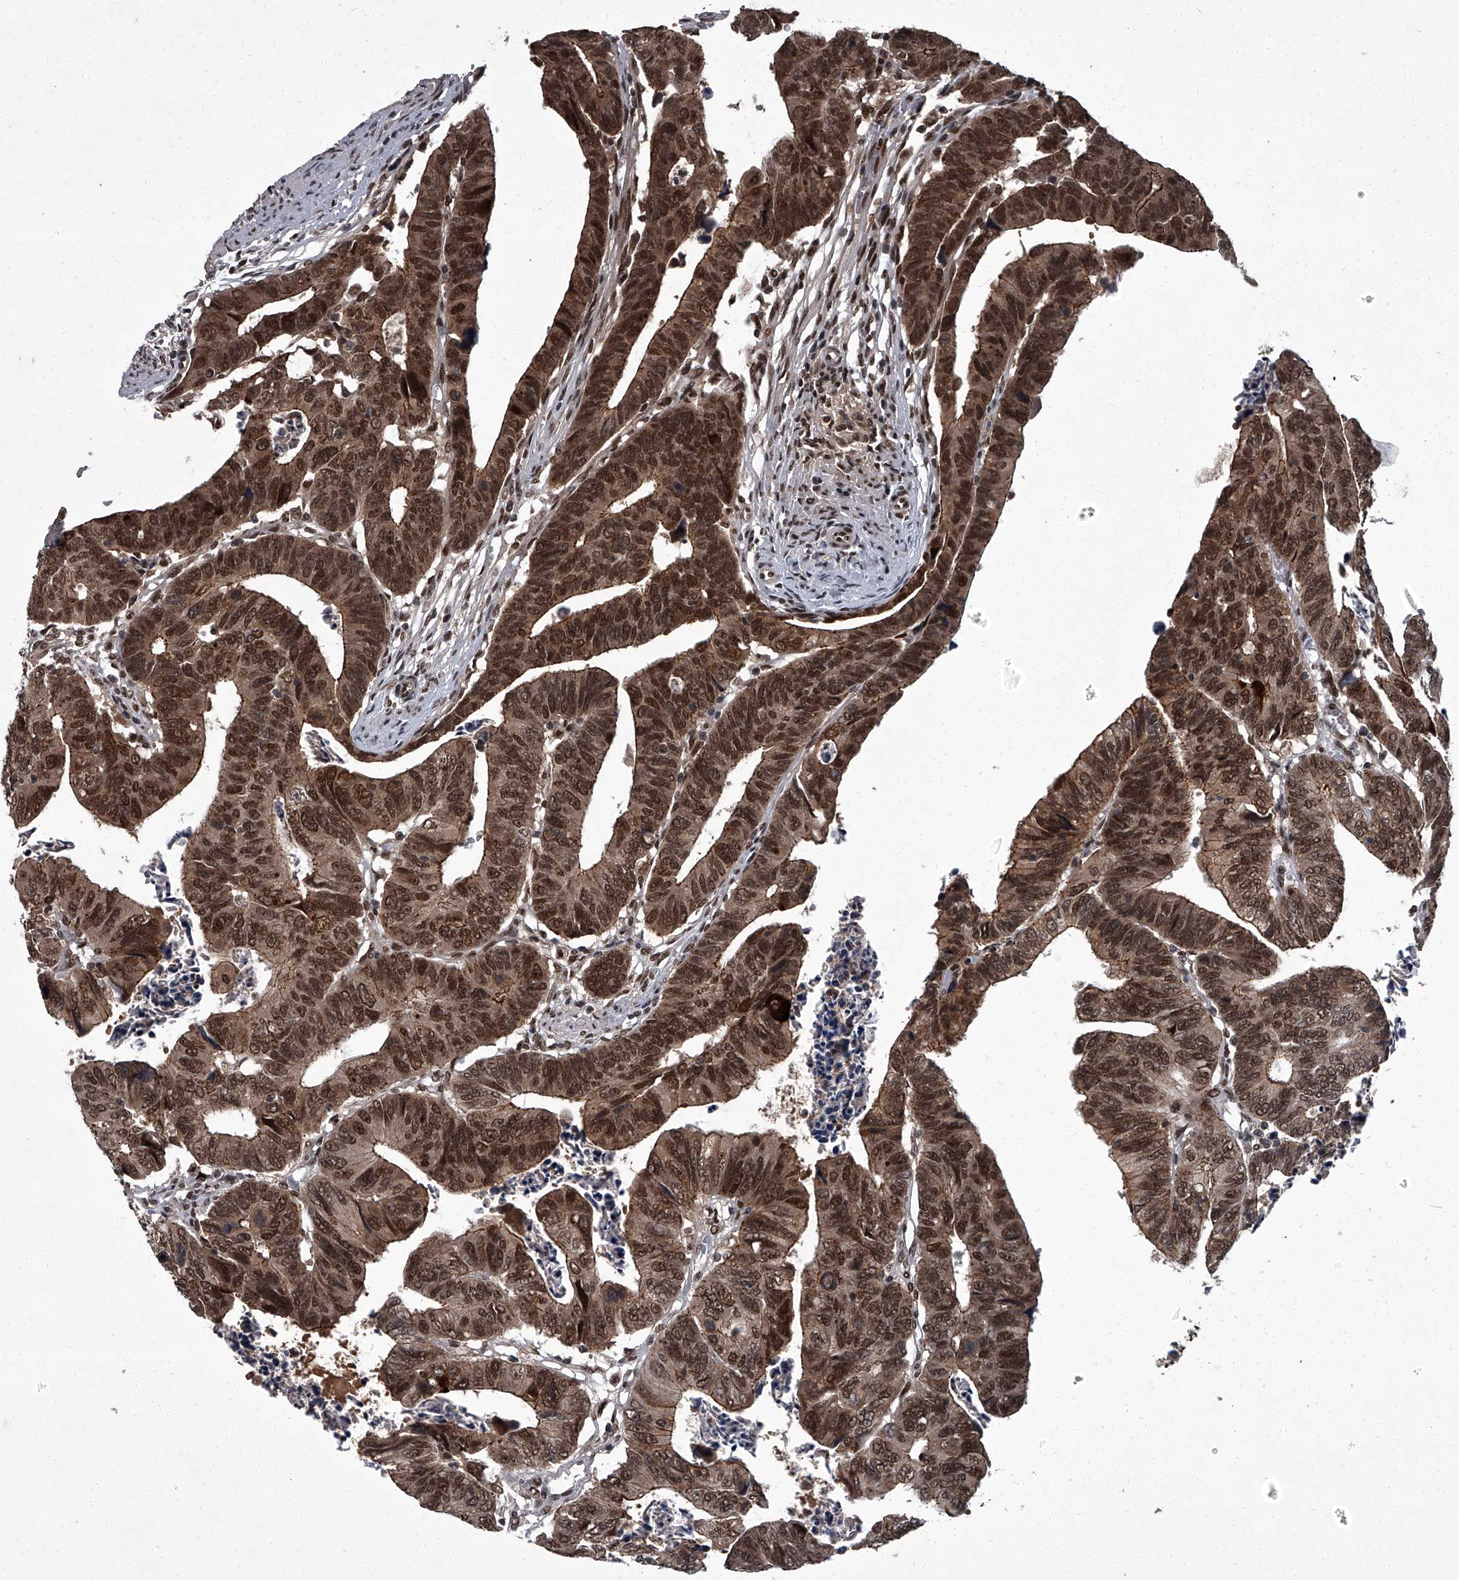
{"staining": {"intensity": "moderate", "quantity": ">75%", "location": "cytoplasmic/membranous,nuclear"}, "tissue": "colorectal cancer", "cell_type": "Tumor cells", "image_type": "cancer", "snomed": [{"axis": "morphology", "description": "Adenocarcinoma, NOS"}, {"axis": "topography", "description": "Rectum"}], "caption": "Approximately >75% of tumor cells in human colorectal cancer display moderate cytoplasmic/membranous and nuclear protein expression as visualized by brown immunohistochemical staining.", "gene": "ZNF518B", "patient": {"sex": "female", "age": 65}}